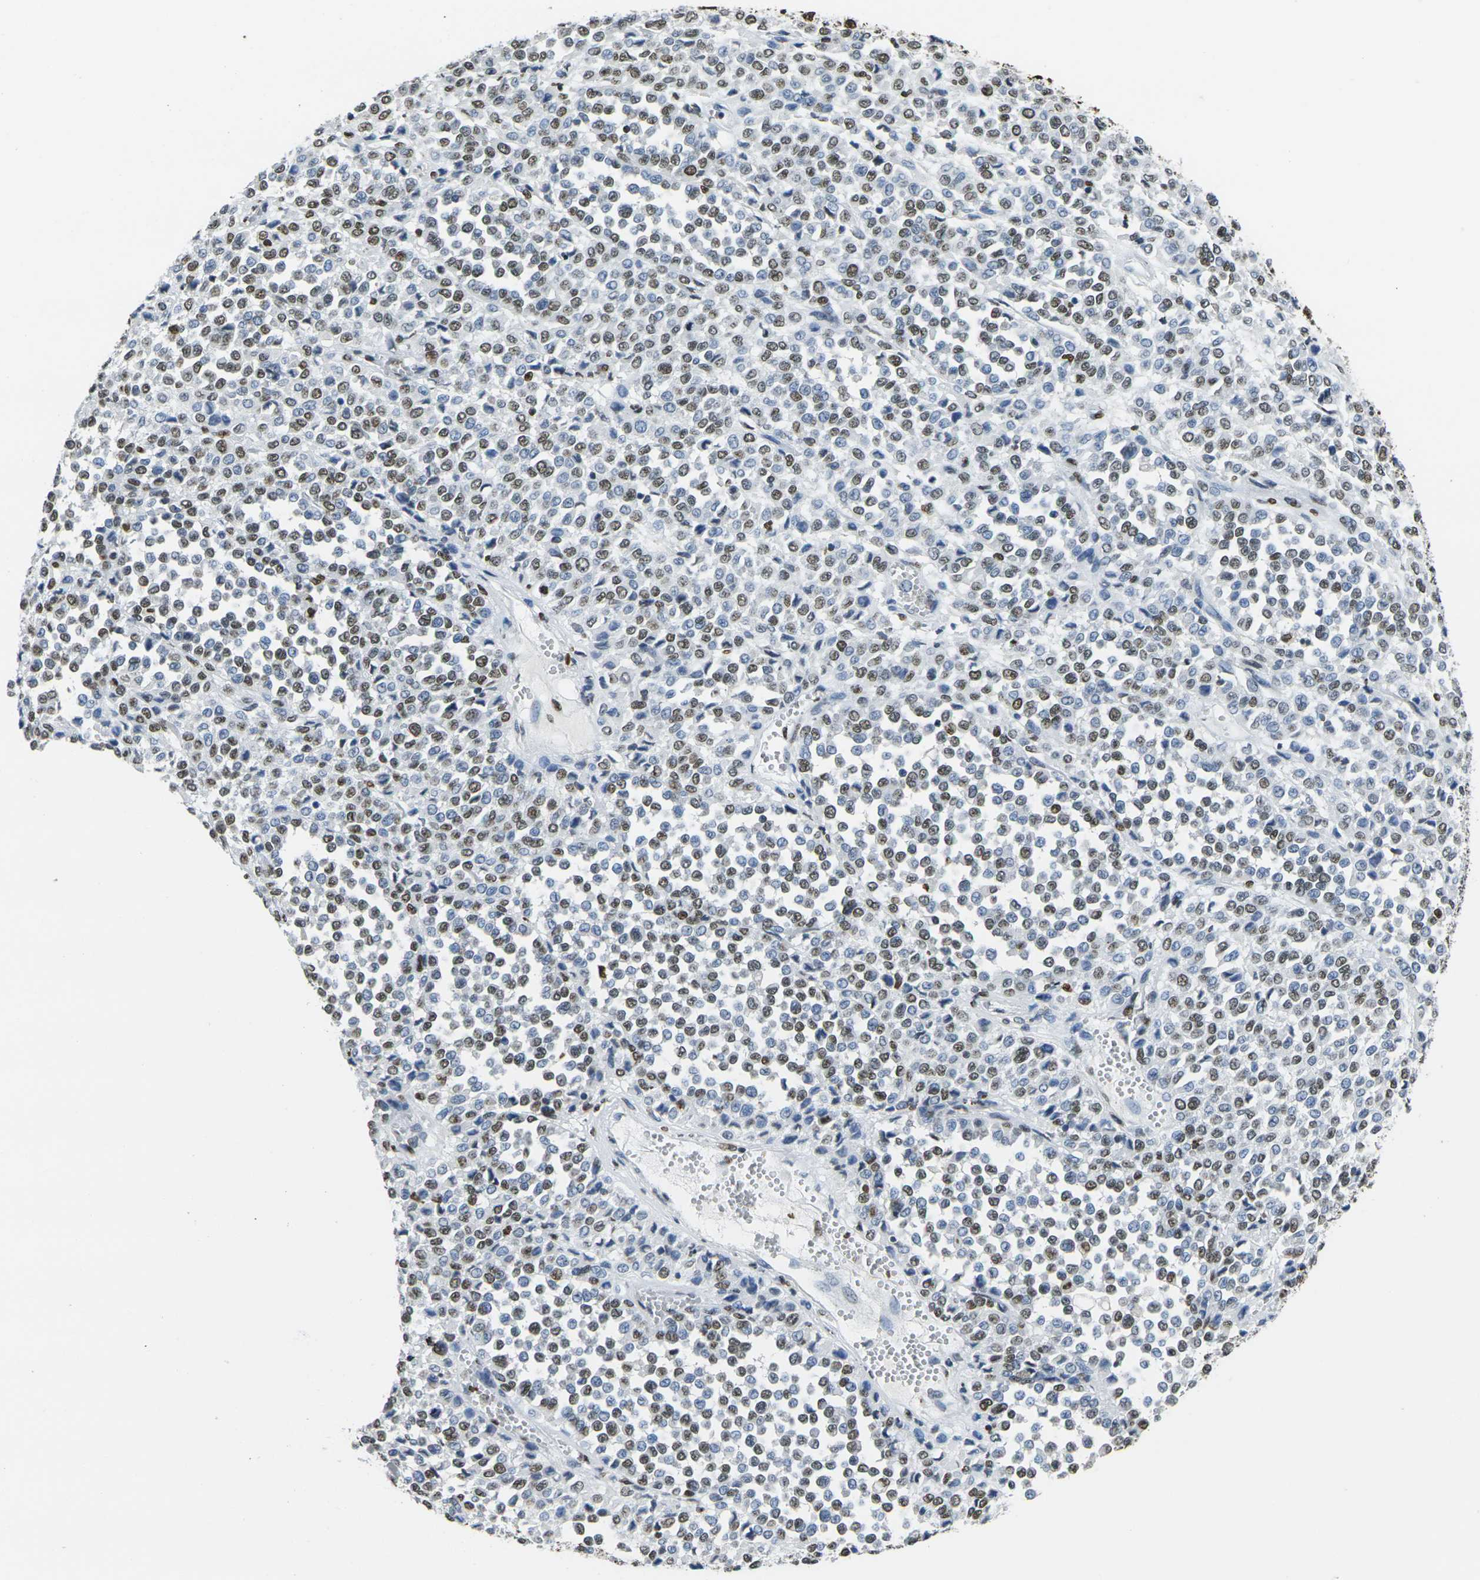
{"staining": {"intensity": "moderate", "quantity": "25%-75%", "location": "nuclear"}, "tissue": "melanoma", "cell_type": "Tumor cells", "image_type": "cancer", "snomed": [{"axis": "morphology", "description": "Malignant melanoma, Metastatic site"}, {"axis": "topography", "description": "Pancreas"}], "caption": "Tumor cells exhibit medium levels of moderate nuclear staining in approximately 25%-75% of cells in melanoma.", "gene": "DRAXIN", "patient": {"sex": "female", "age": 30}}